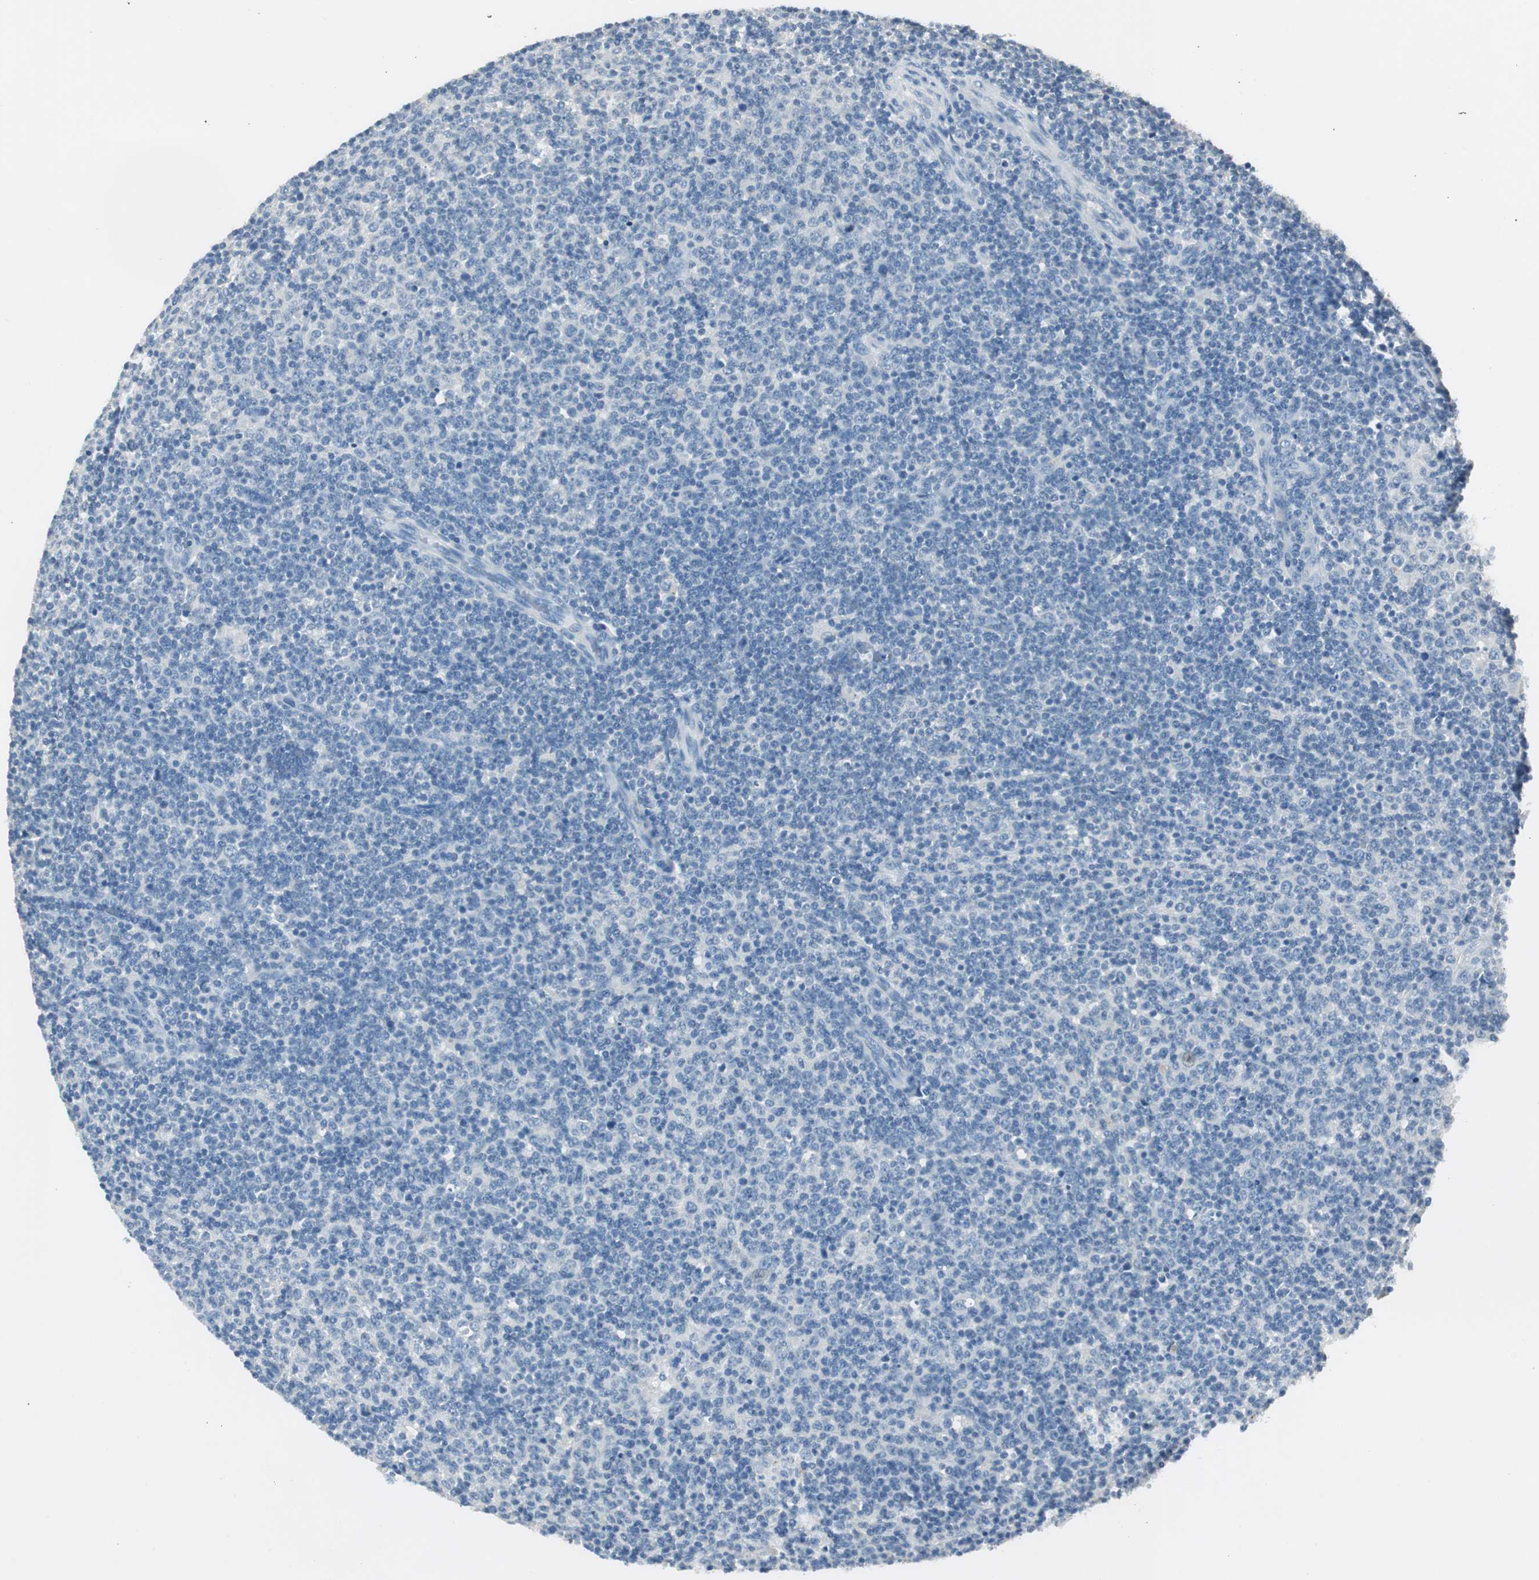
{"staining": {"intensity": "negative", "quantity": "none", "location": "none"}, "tissue": "lymphoma", "cell_type": "Tumor cells", "image_type": "cancer", "snomed": [{"axis": "morphology", "description": "Malignant lymphoma, non-Hodgkin's type, Low grade"}, {"axis": "topography", "description": "Lymph node"}], "caption": "Malignant lymphoma, non-Hodgkin's type (low-grade) stained for a protein using immunohistochemistry (IHC) shows no staining tumor cells.", "gene": "LRP2", "patient": {"sex": "male", "age": 70}}